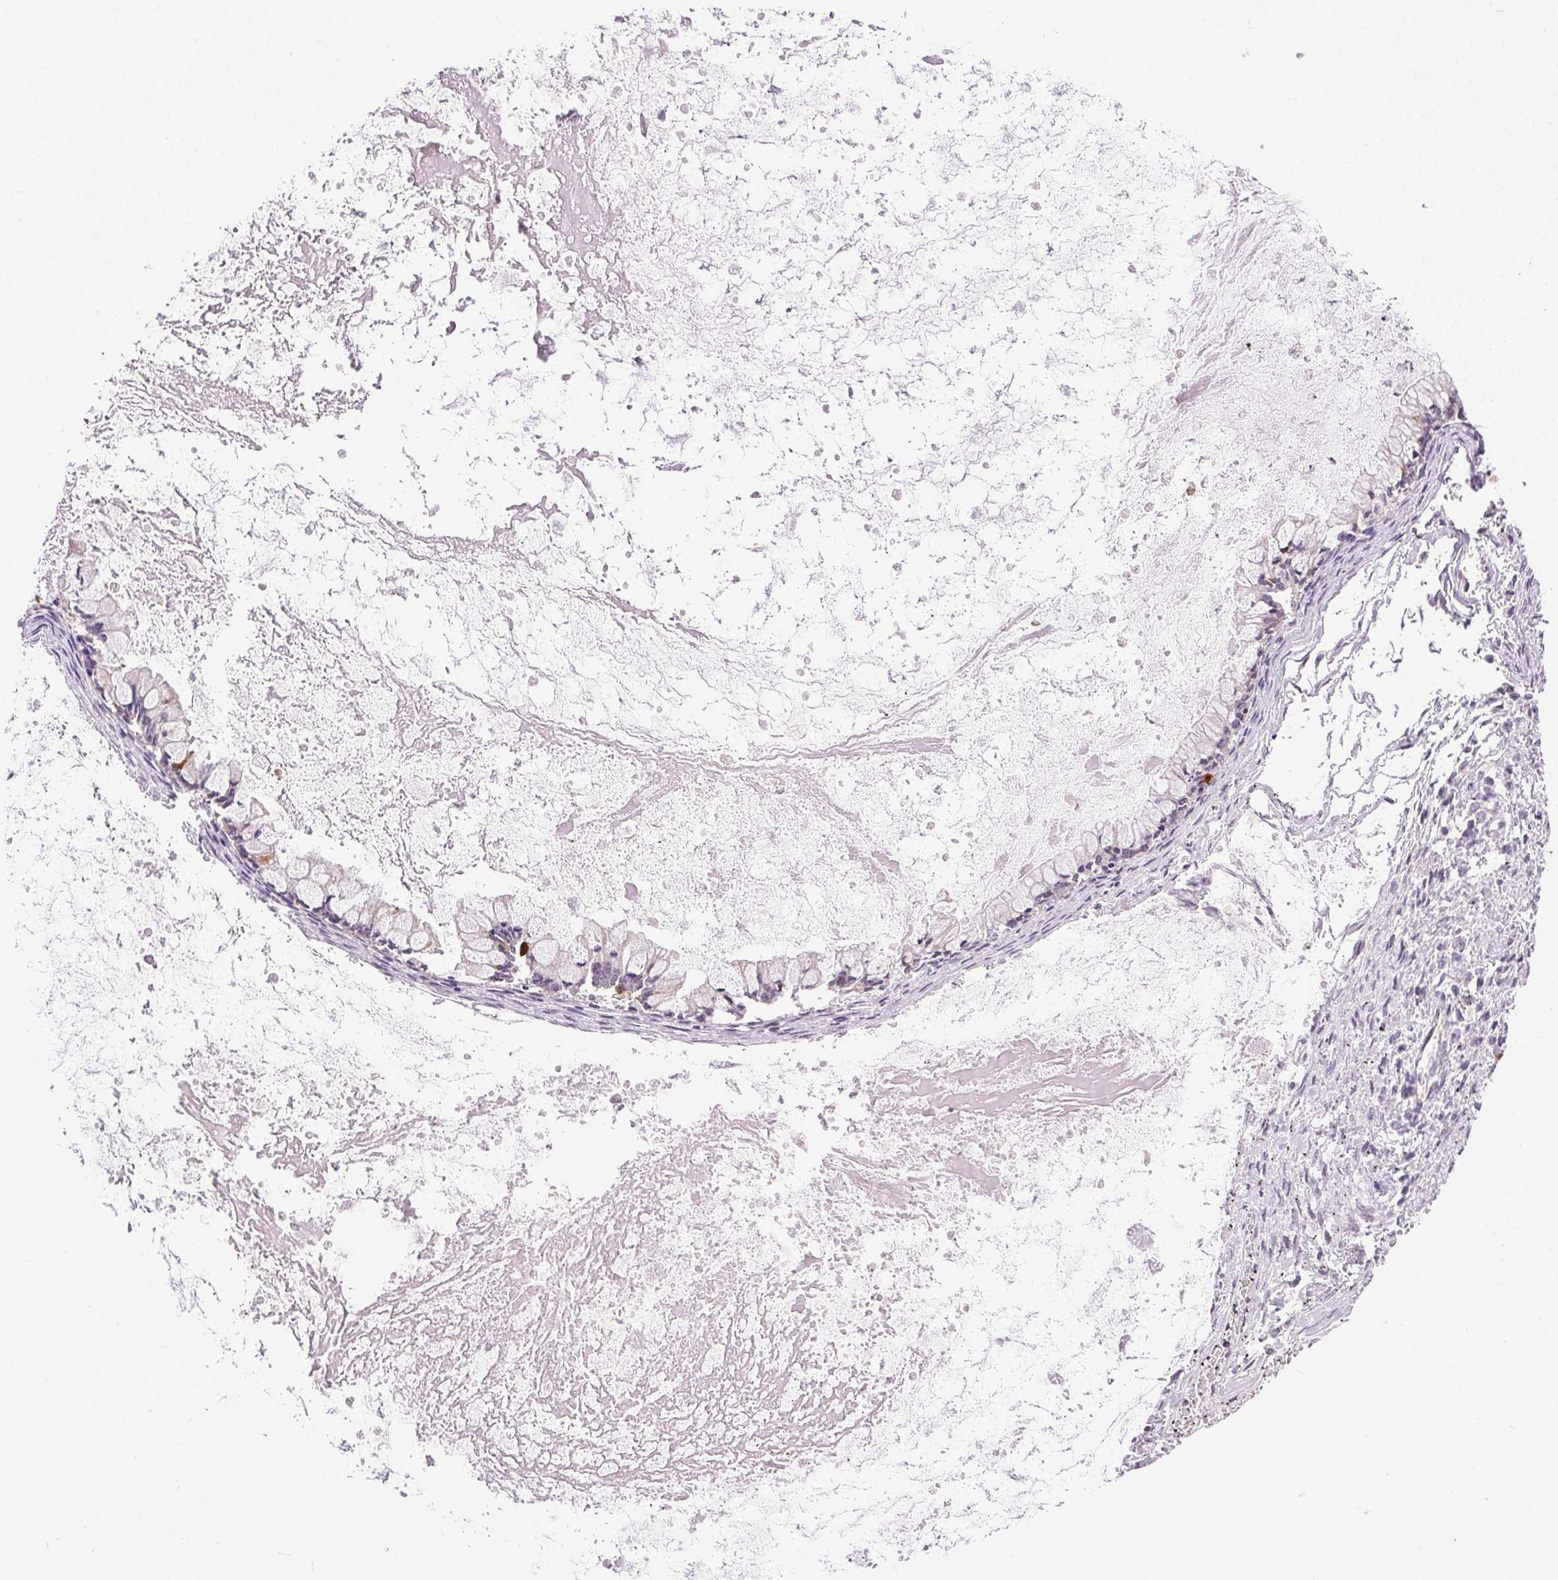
{"staining": {"intensity": "negative", "quantity": "none", "location": "none"}, "tissue": "ovarian cancer", "cell_type": "Tumor cells", "image_type": "cancer", "snomed": [{"axis": "morphology", "description": "Cystadenocarcinoma, mucinous, NOS"}, {"axis": "topography", "description": "Ovary"}], "caption": "This is an IHC micrograph of ovarian cancer (mucinous cystadenocarcinoma). There is no staining in tumor cells.", "gene": "SYT11", "patient": {"sex": "female", "age": 67}}